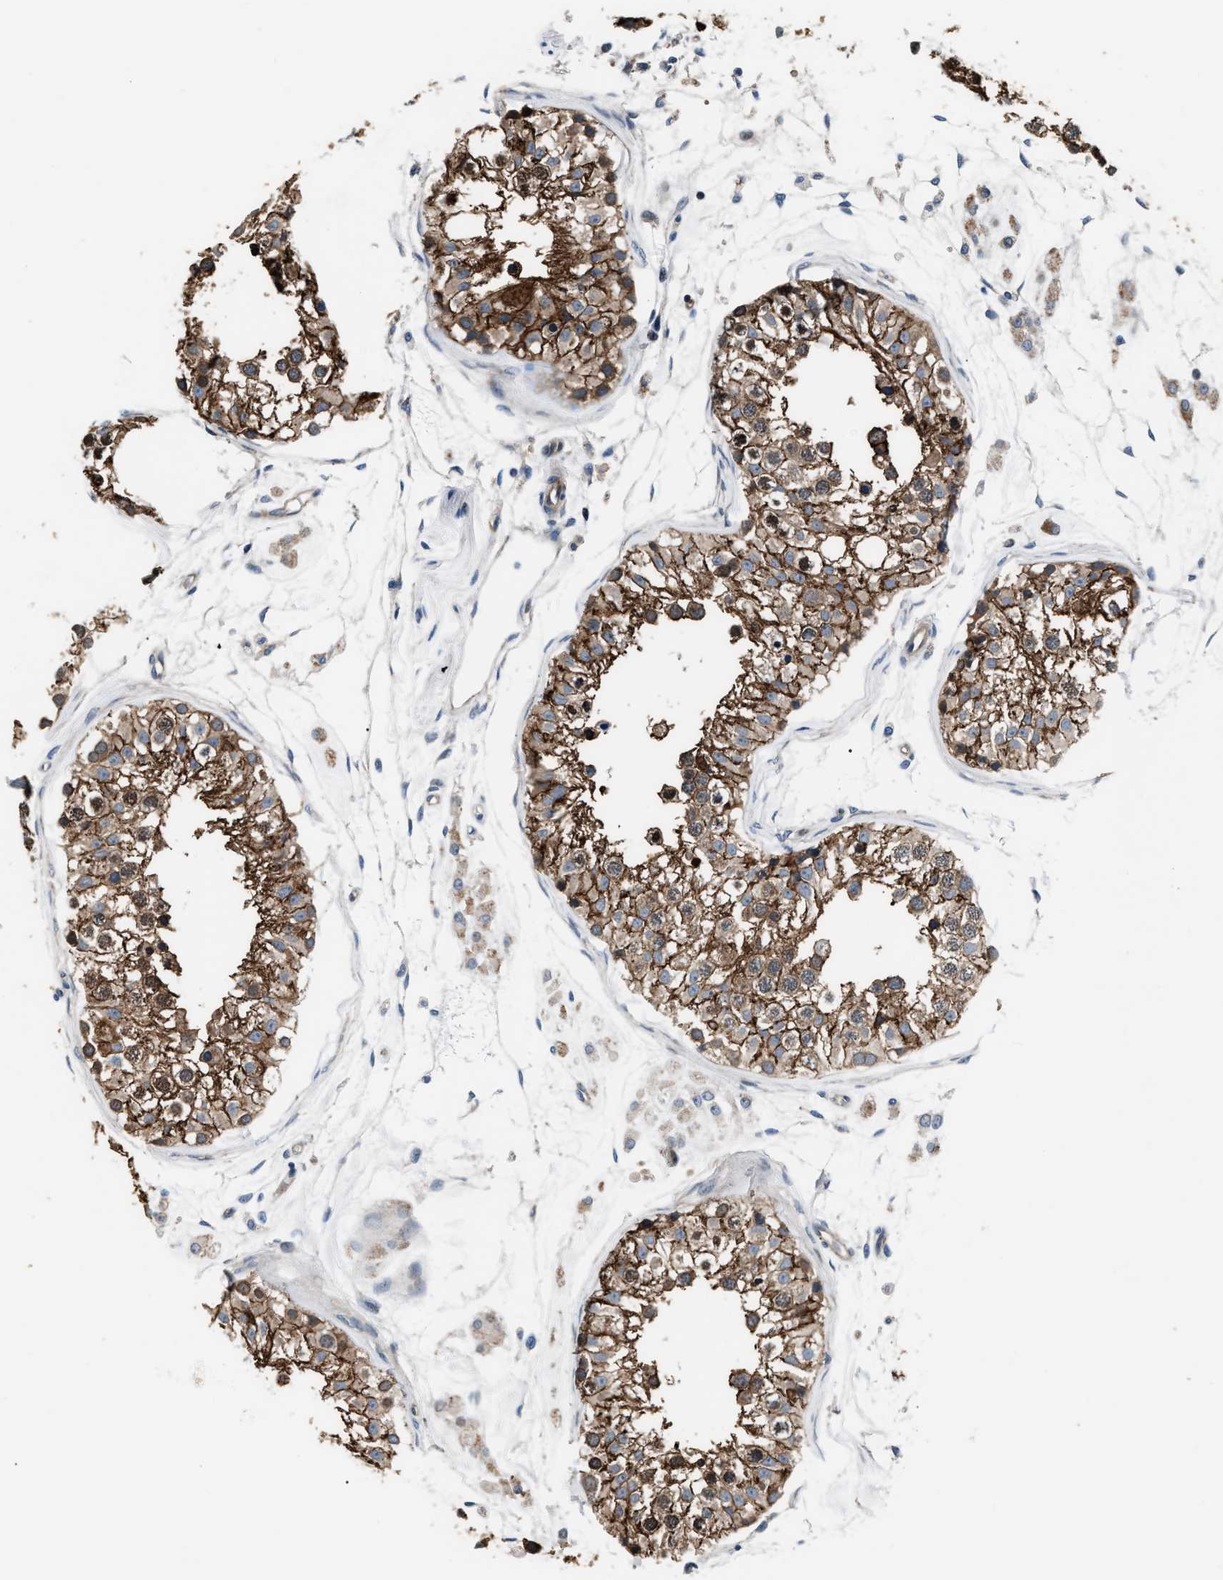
{"staining": {"intensity": "moderate", "quantity": ">75%", "location": "cytoplasmic/membranous"}, "tissue": "testis", "cell_type": "Cells in seminiferous ducts", "image_type": "normal", "snomed": [{"axis": "morphology", "description": "Normal tissue, NOS"}, {"axis": "morphology", "description": "Adenocarcinoma, metastatic, NOS"}, {"axis": "topography", "description": "Testis"}], "caption": "A medium amount of moderate cytoplasmic/membranous expression is present in approximately >75% of cells in seminiferous ducts in unremarkable testis. Nuclei are stained in blue.", "gene": "MPDZ", "patient": {"sex": "male", "age": 26}}